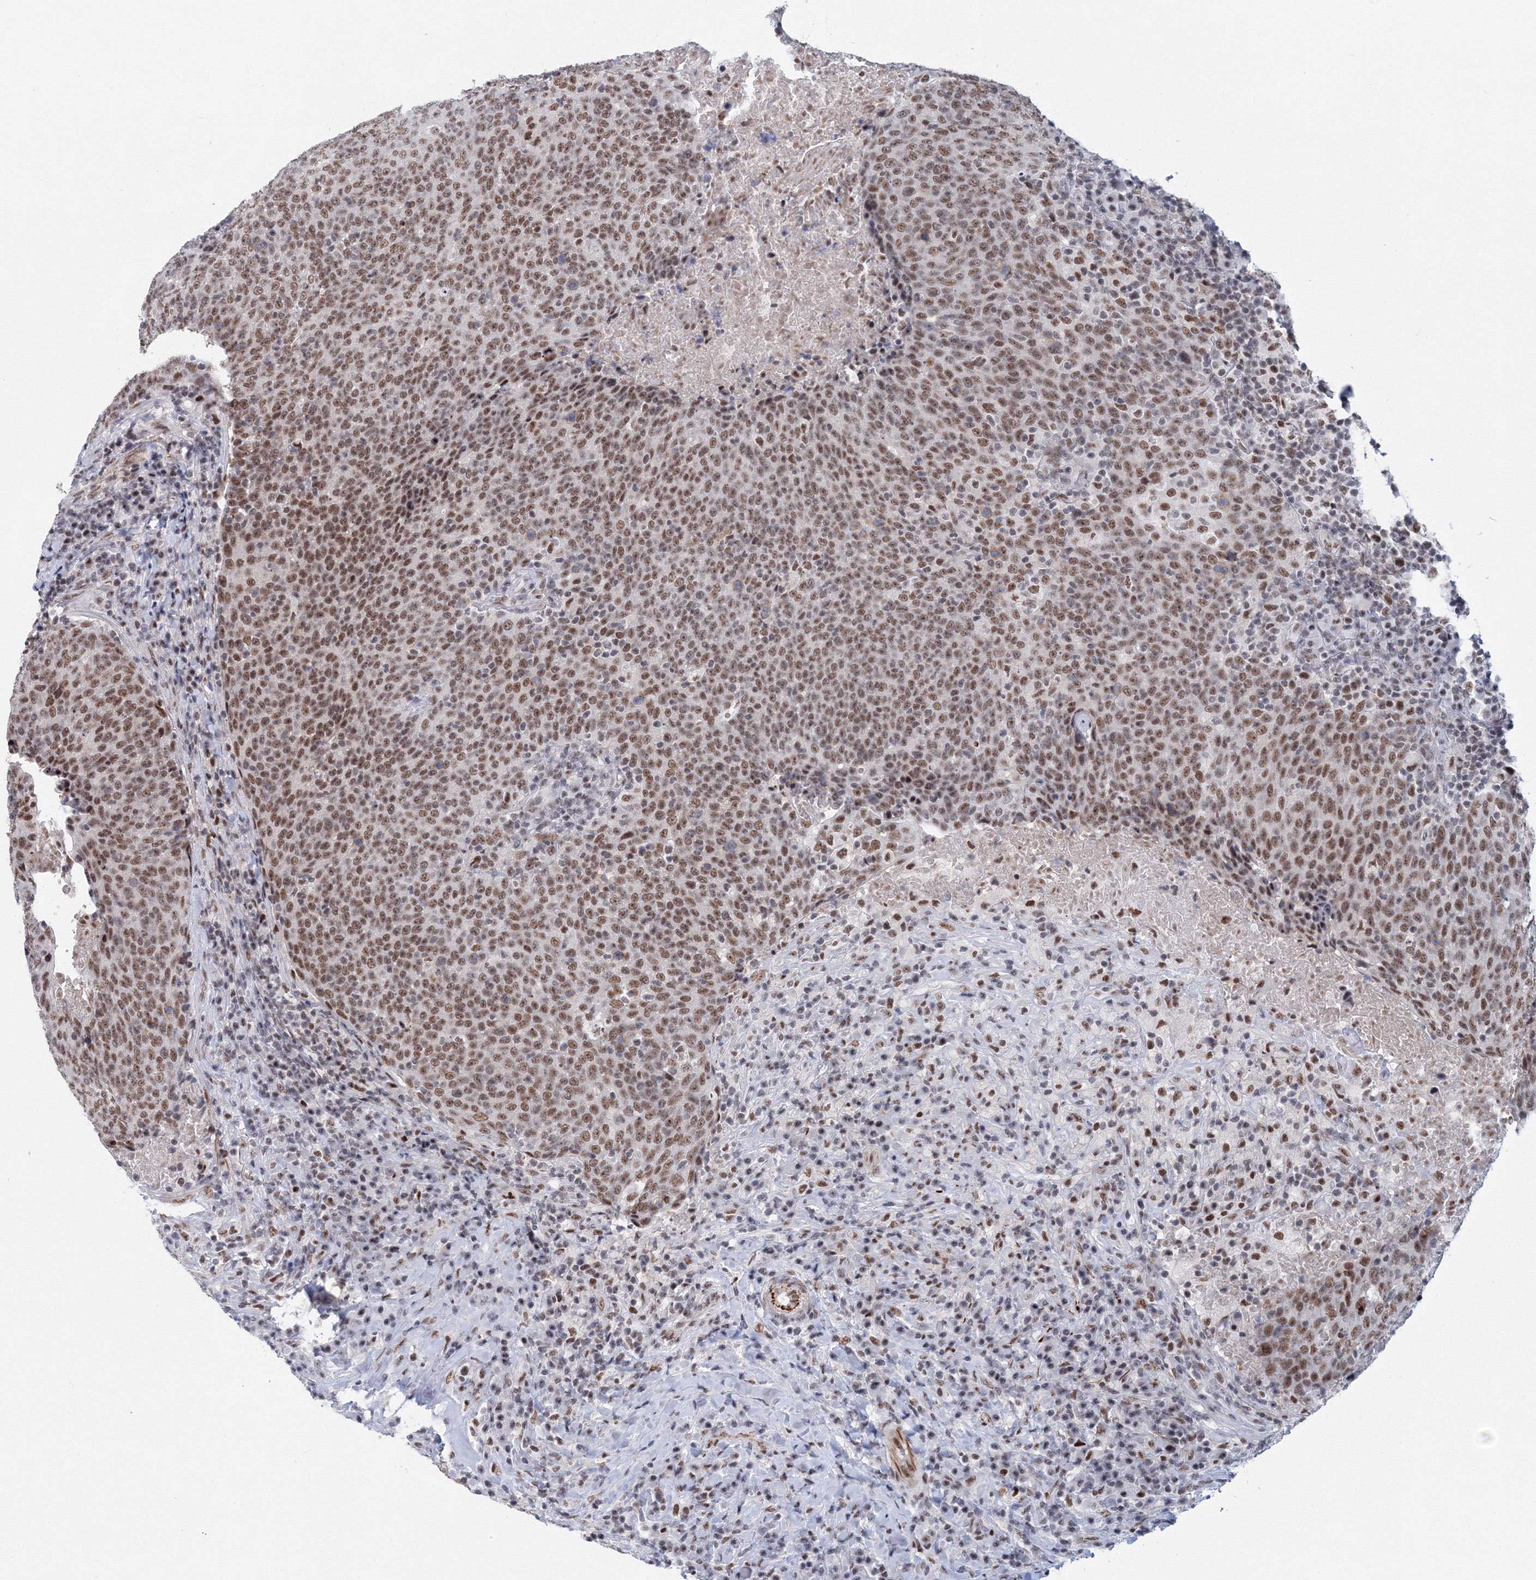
{"staining": {"intensity": "strong", "quantity": ">75%", "location": "nuclear"}, "tissue": "head and neck cancer", "cell_type": "Tumor cells", "image_type": "cancer", "snomed": [{"axis": "morphology", "description": "Squamous cell carcinoma, NOS"}, {"axis": "morphology", "description": "Squamous cell carcinoma, metastatic, NOS"}, {"axis": "topography", "description": "Lymph node"}, {"axis": "topography", "description": "Head-Neck"}], "caption": "There is high levels of strong nuclear expression in tumor cells of head and neck cancer, as demonstrated by immunohistochemical staining (brown color).", "gene": "SF3B6", "patient": {"sex": "male", "age": 62}}